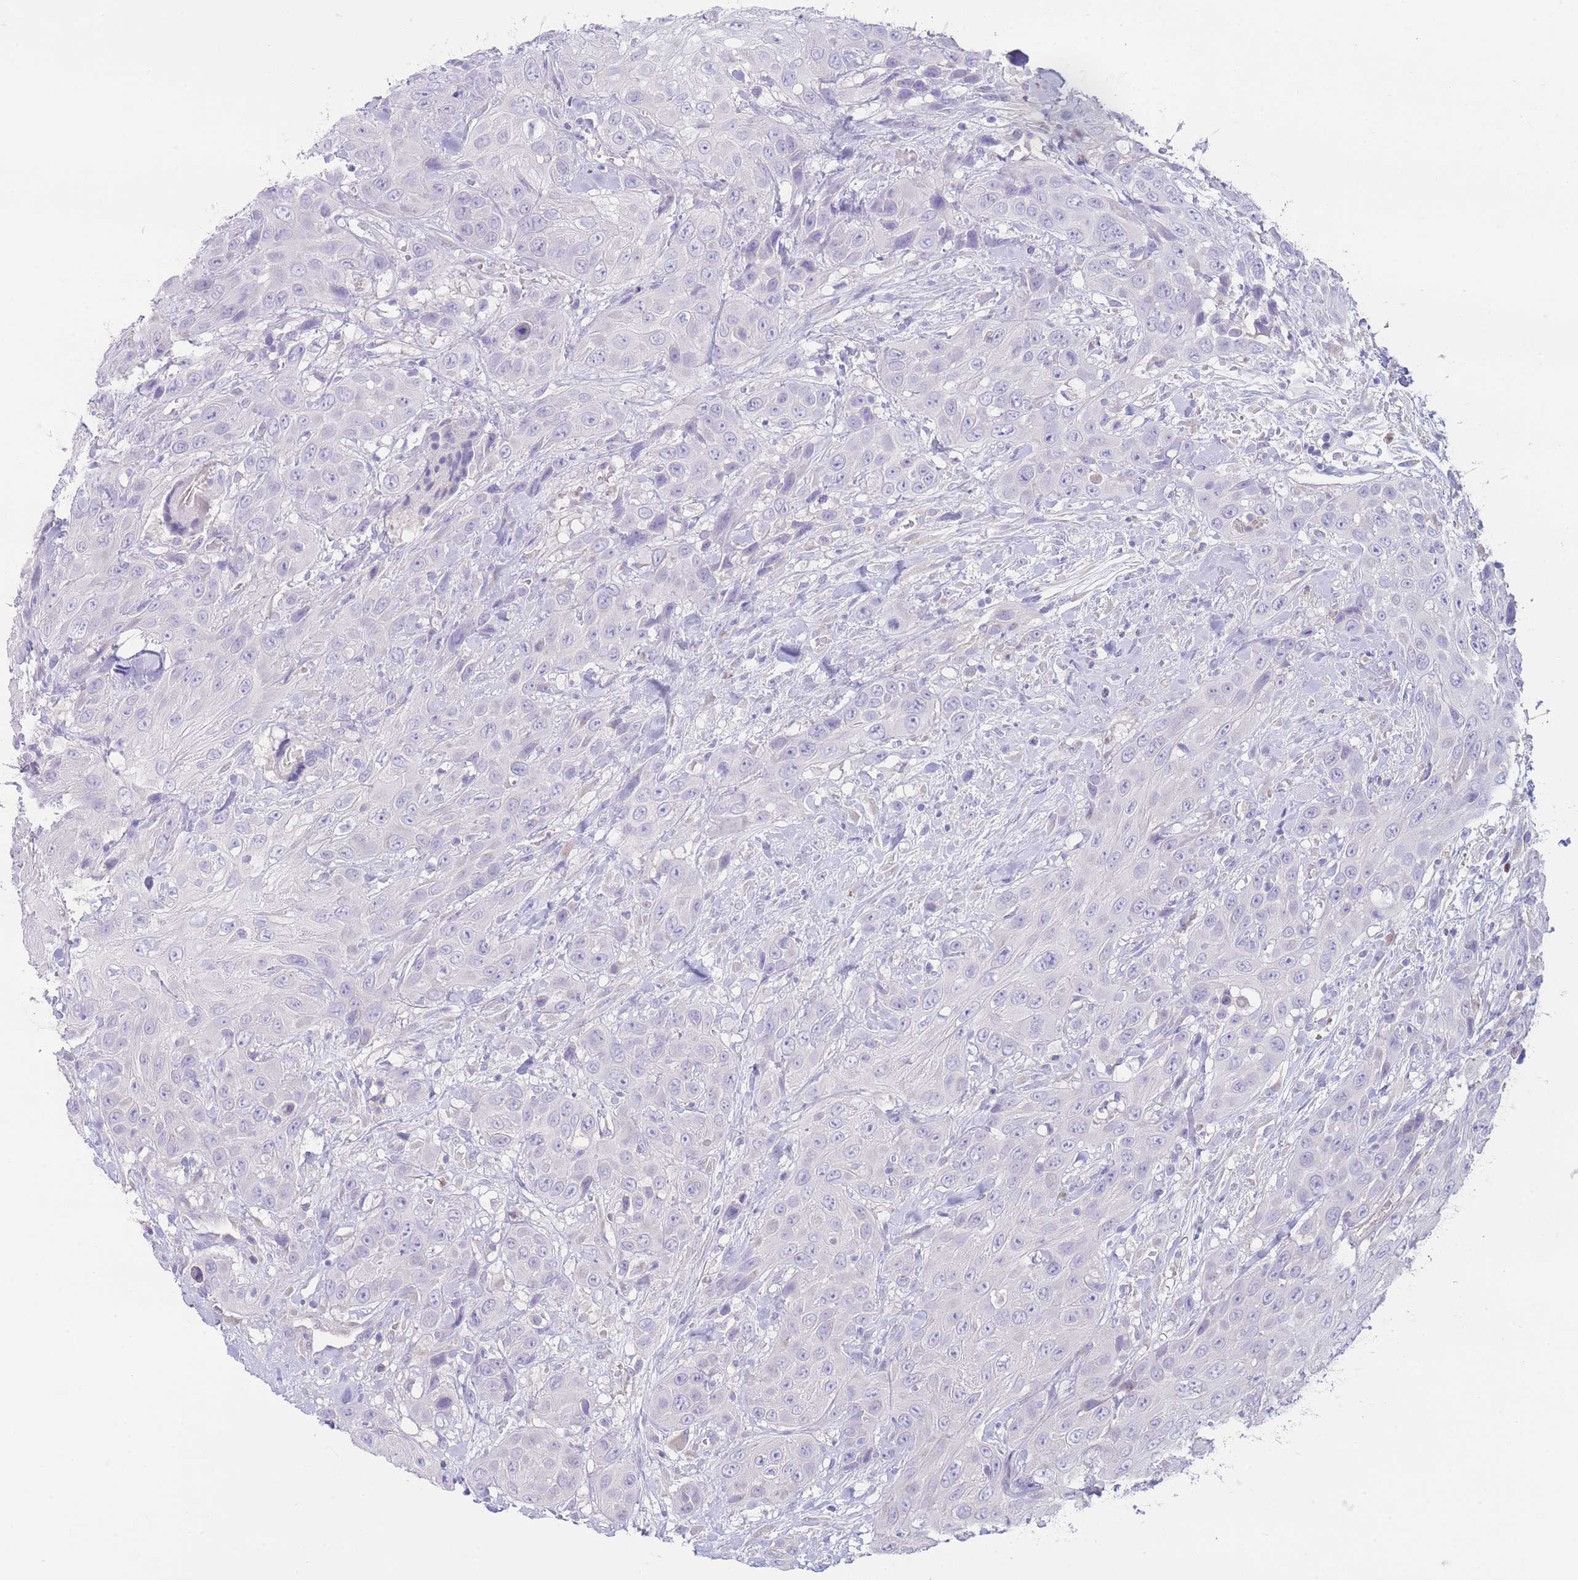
{"staining": {"intensity": "negative", "quantity": "none", "location": "none"}, "tissue": "head and neck cancer", "cell_type": "Tumor cells", "image_type": "cancer", "snomed": [{"axis": "morphology", "description": "Squamous cell carcinoma, NOS"}, {"axis": "topography", "description": "Head-Neck"}], "caption": "The micrograph reveals no staining of tumor cells in head and neck cancer (squamous cell carcinoma).", "gene": "BHLHA15", "patient": {"sex": "male", "age": 81}}